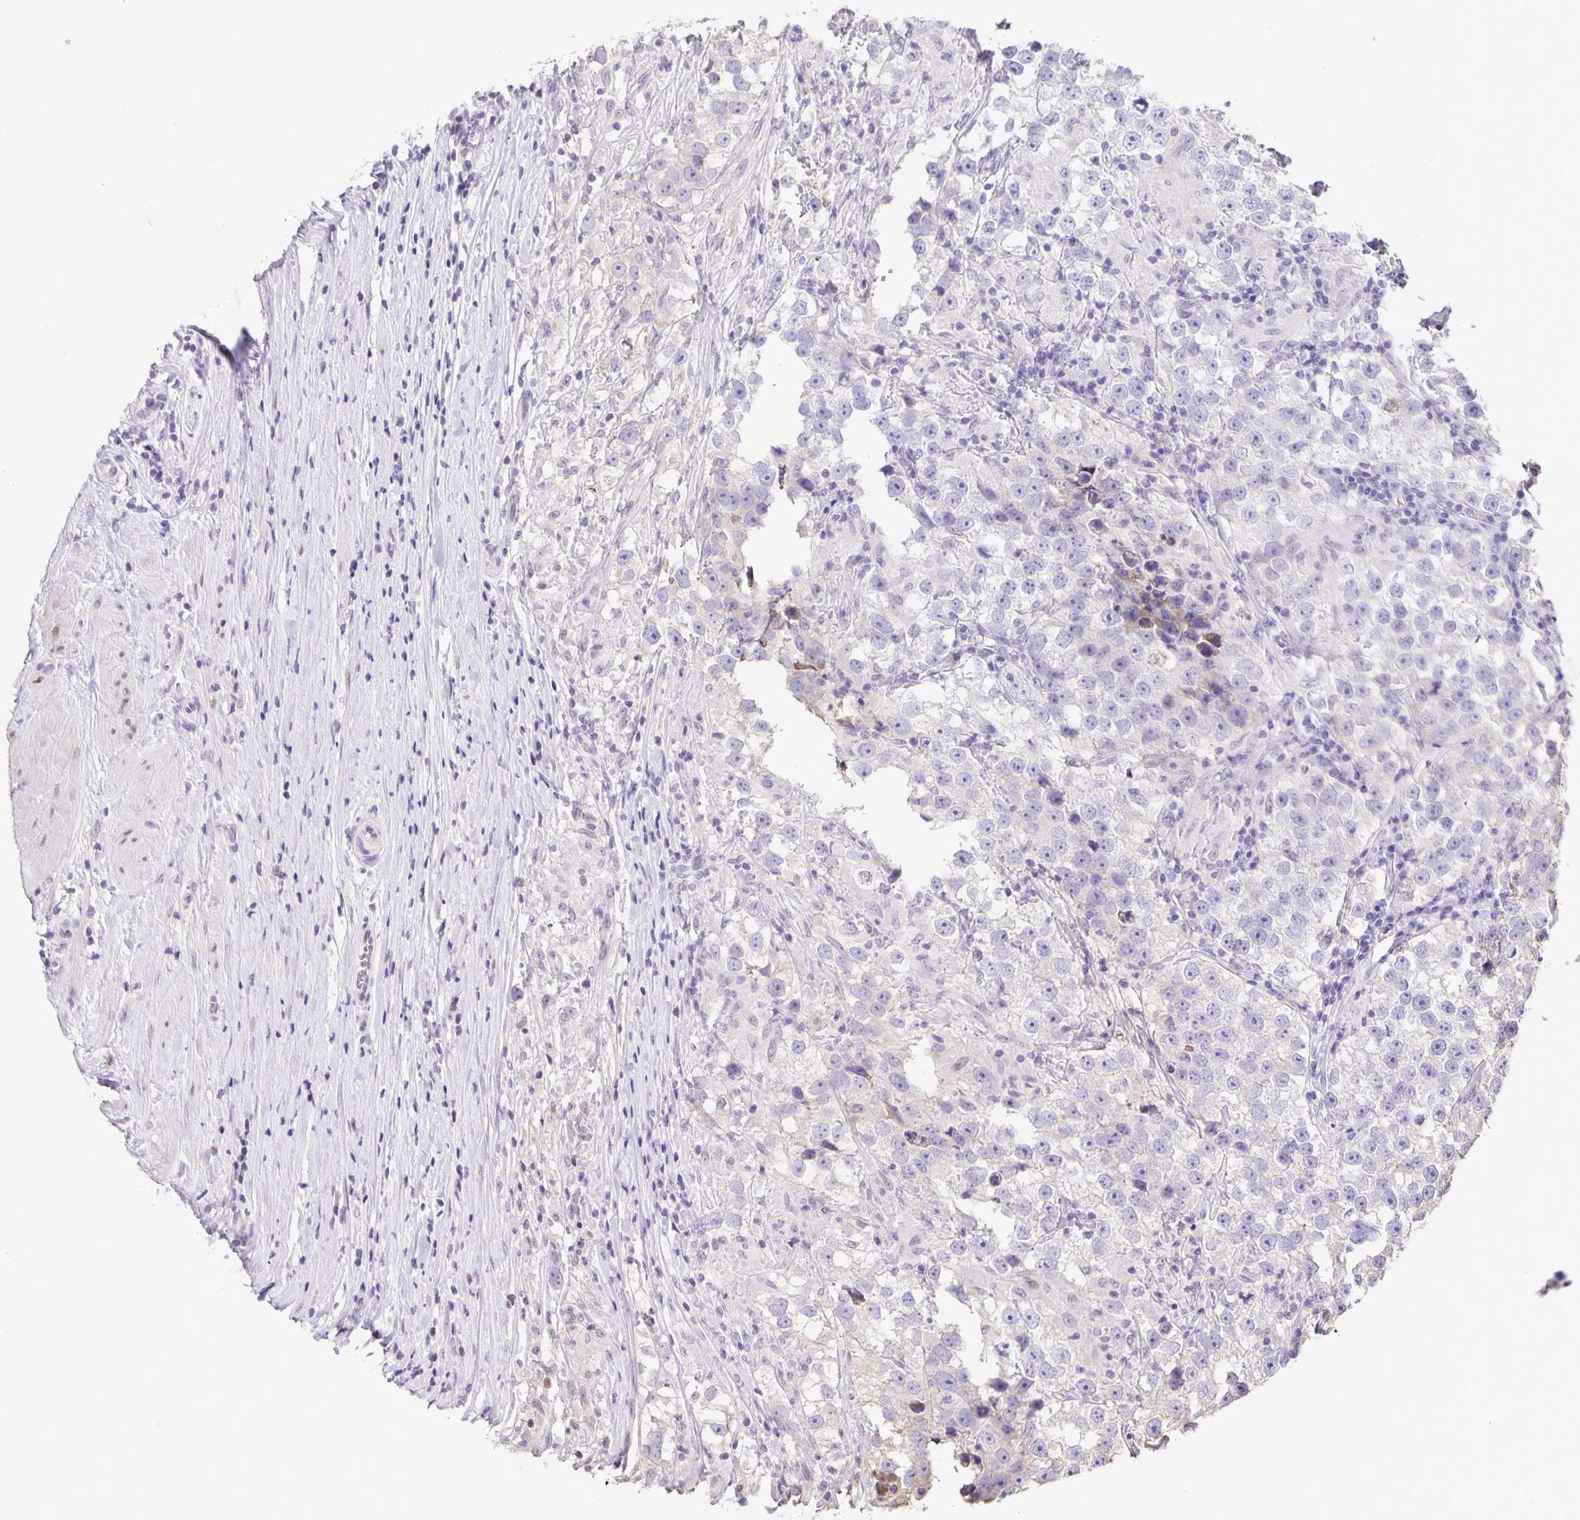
{"staining": {"intensity": "negative", "quantity": "none", "location": "none"}, "tissue": "testis cancer", "cell_type": "Tumor cells", "image_type": "cancer", "snomed": [{"axis": "morphology", "description": "Seminoma, NOS"}, {"axis": "topography", "description": "Testis"}], "caption": "Histopathology image shows no protein positivity in tumor cells of testis cancer (seminoma) tissue.", "gene": "ONECUT2", "patient": {"sex": "male", "age": 46}}